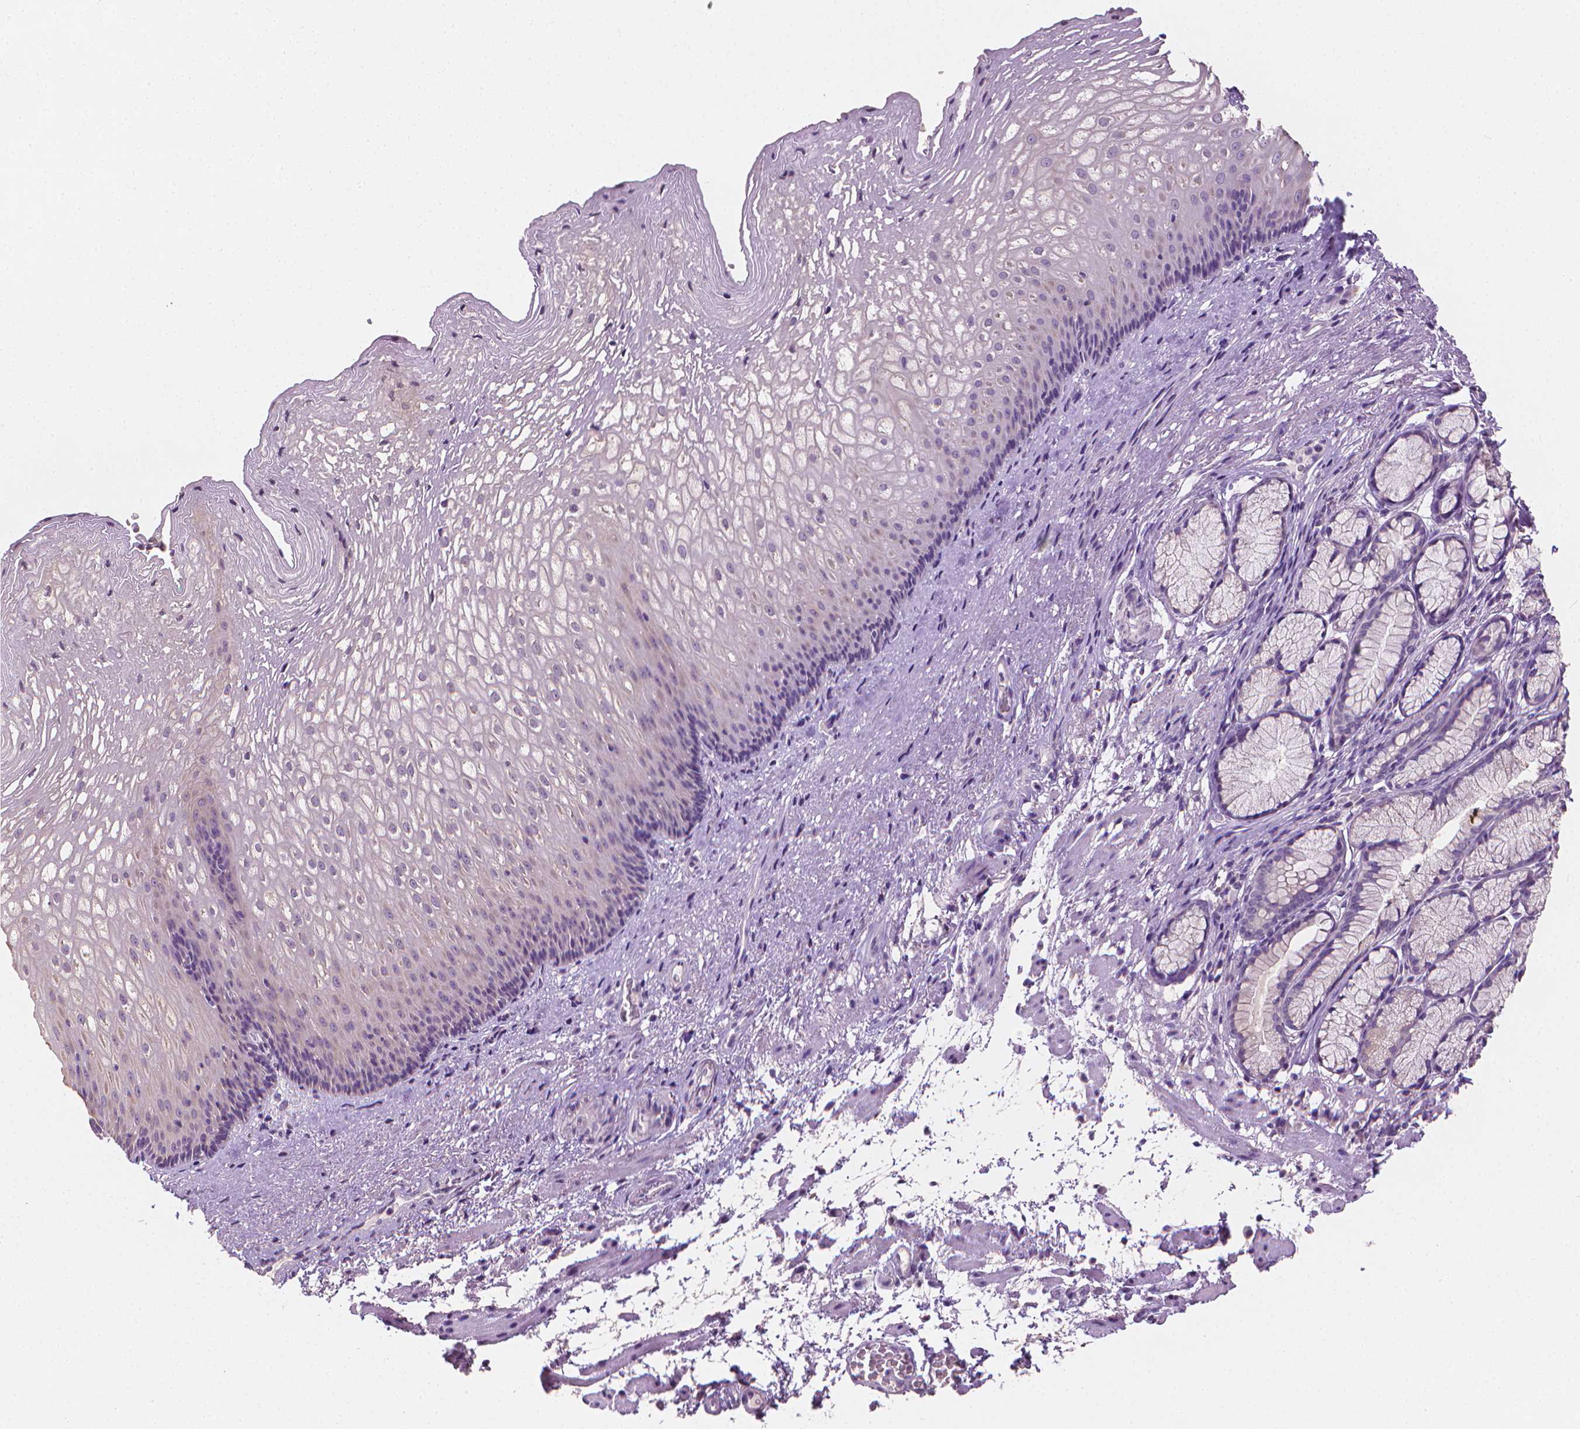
{"staining": {"intensity": "negative", "quantity": "none", "location": "none"}, "tissue": "esophagus", "cell_type": "Squamous epithelial cells", "image_type": "normal", "snomed": [{"axis": "morphology", "description": "Normal tissue, NOS"}, {"axis": "topography", "description": "Esophagus"}], "caption": "Micrograph shows no significant protein expression in squamous epithelial cells of normal esophagus.", "gene": "FASN", "patient": {"sex": "male", "age": 76}}